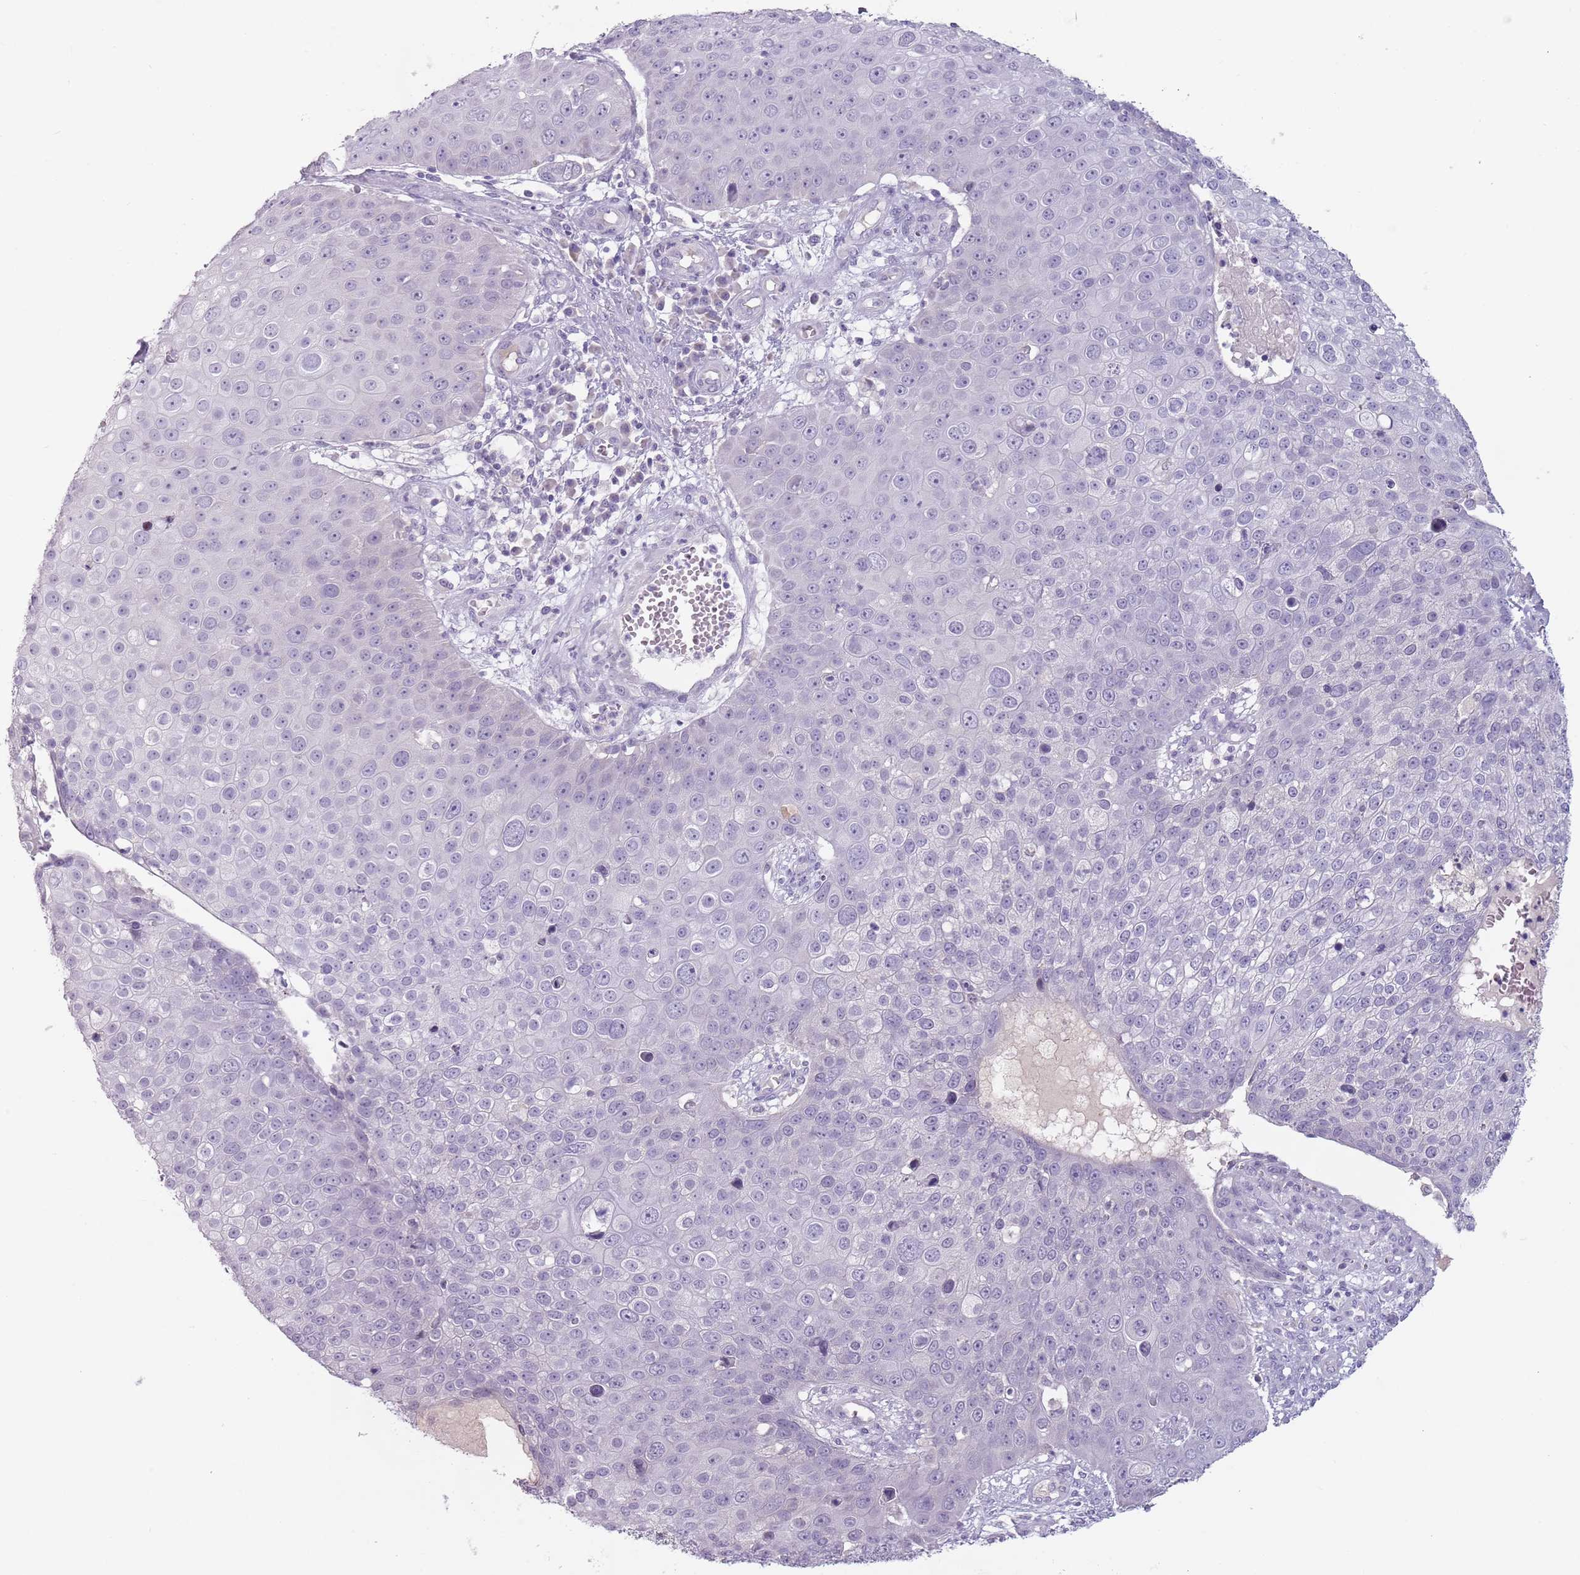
{"staining": {"intensity": "negative", "quantity": "none", "location": "none"}, "tissue": "skin cancer", "cell_type": "Tumor cells", "image_type": "cancer", "snomed": [{"axis": "morphology", "description": "Squamous cell carcinoma, NOS"}, {"axis": "topography", "description": "Skin"}], "caption": "Skin squamous cell carcinoma stained for a protein using immunohistochemistry (IHC) shows no expression tumor cells.", "gene": "CEP19", "patient": {"sex": "male", "age": 71}}